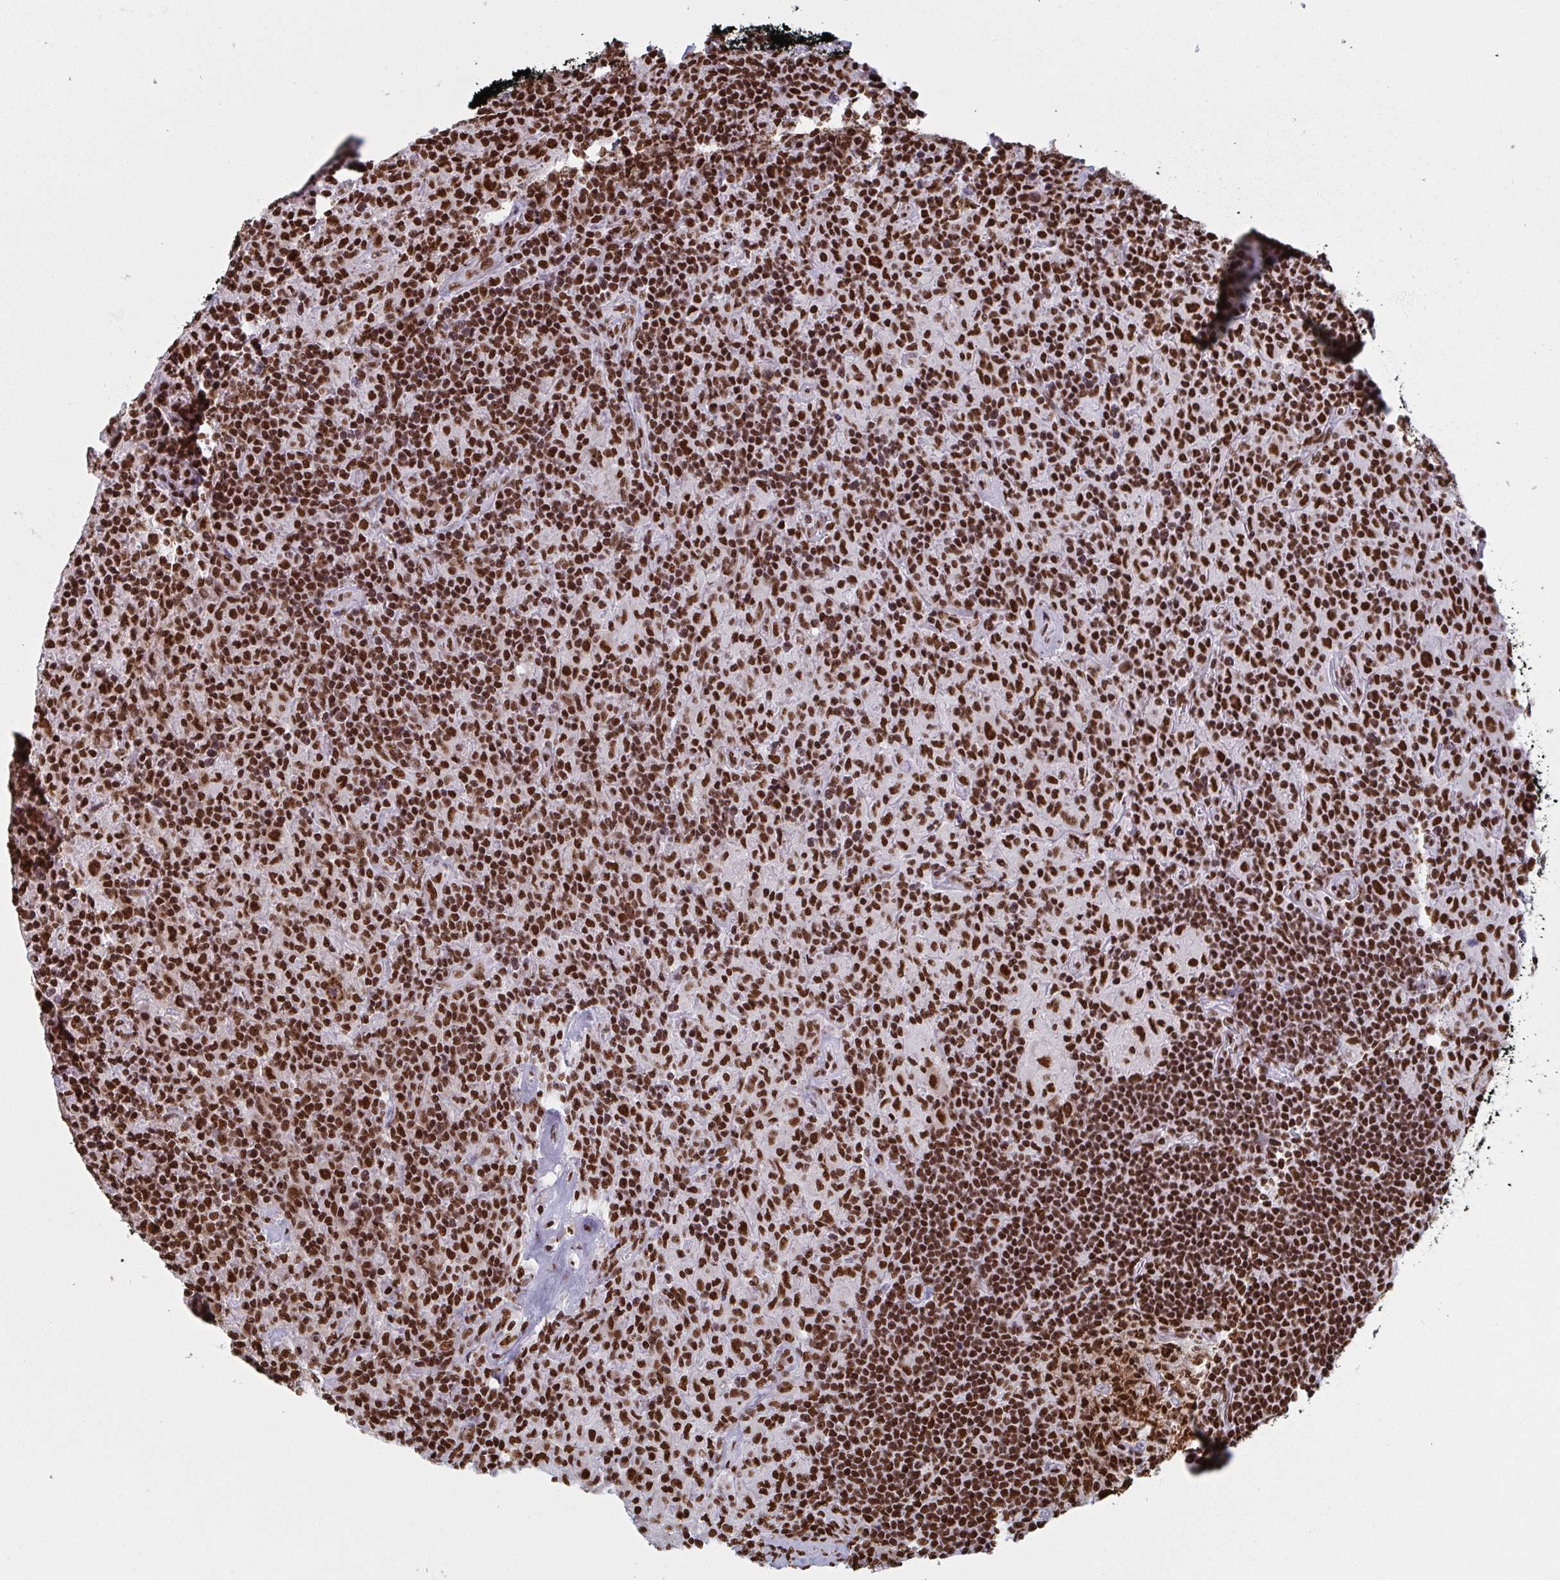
{"staining": {"intensity": "moderate", "quantity": ">75%", "location": "nuclear"}, "tissue": "lymphoma", "cell_type": "Tumor cells", "image_type": "cancer", "snomed": [{"axis": "morphology", "description": "Hodgkin's disease, NOS"}, {"axis": "topography", "description": "Lymph node"}], "caption": "This is an image of IHC staining of Hodgkin's disease, which shows moderate positivity in the nuclear of tumor cells.", "gene": "GAR1", "patient": {"sex": "male", "age": 70}}